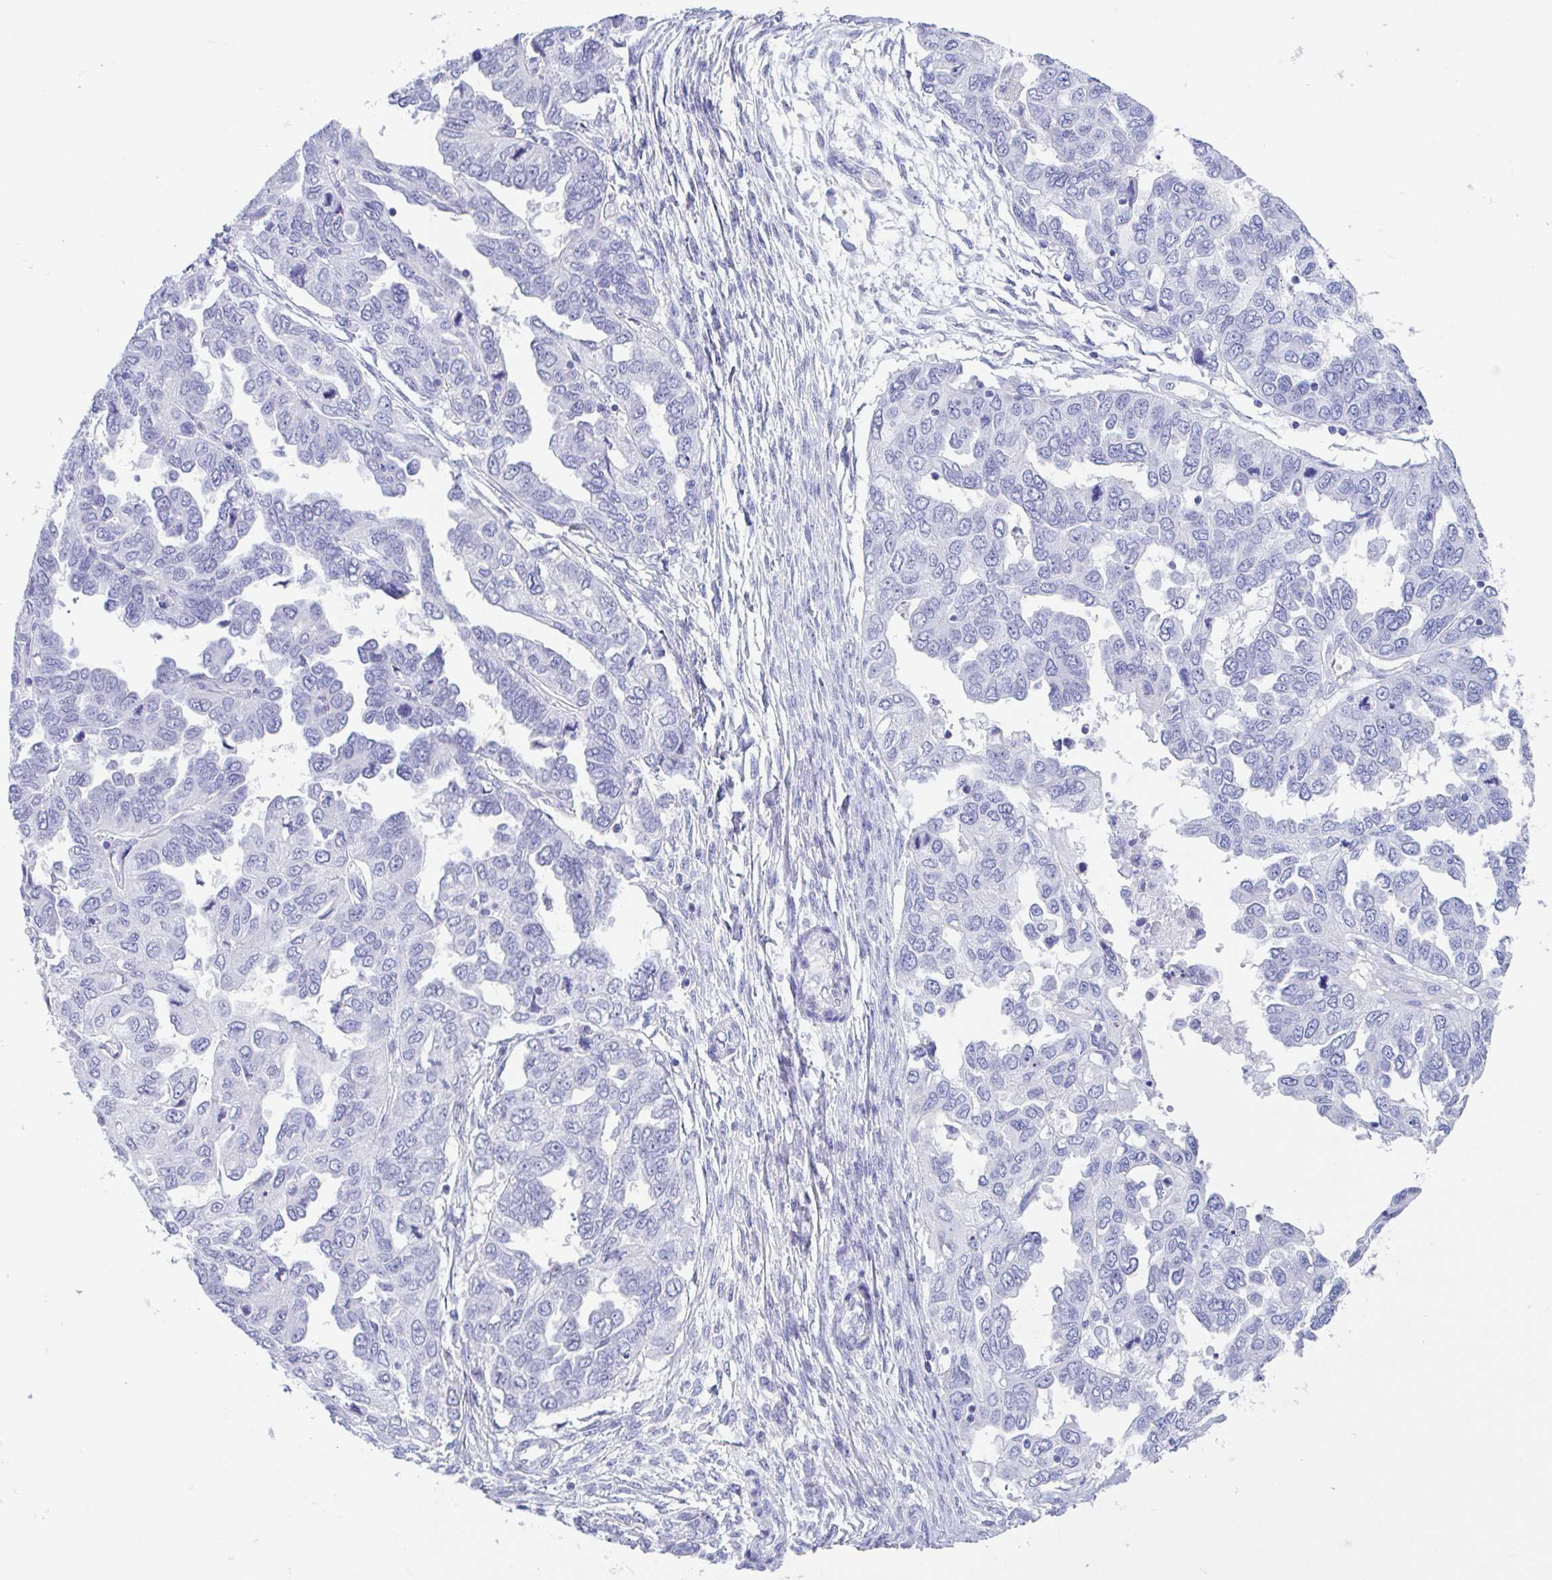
{"staining": {"intensity": "negative", "quantity": "none", "location": "none"}, "tissue": "ovarian cancer", "cell_type": "Tumor cells", "image_type": "cancer", "snomed": [{"axis": "morphology", "description": "Cystadenocarcinoma, serous, NOS"}, {"axis": "topography", "description": "Ovary"}], "caption": "There is no significant expression in tumor cells of ovarian cancer.", "gene": "TAS2R41", "patient": {"sex": "female", "age": 53}}